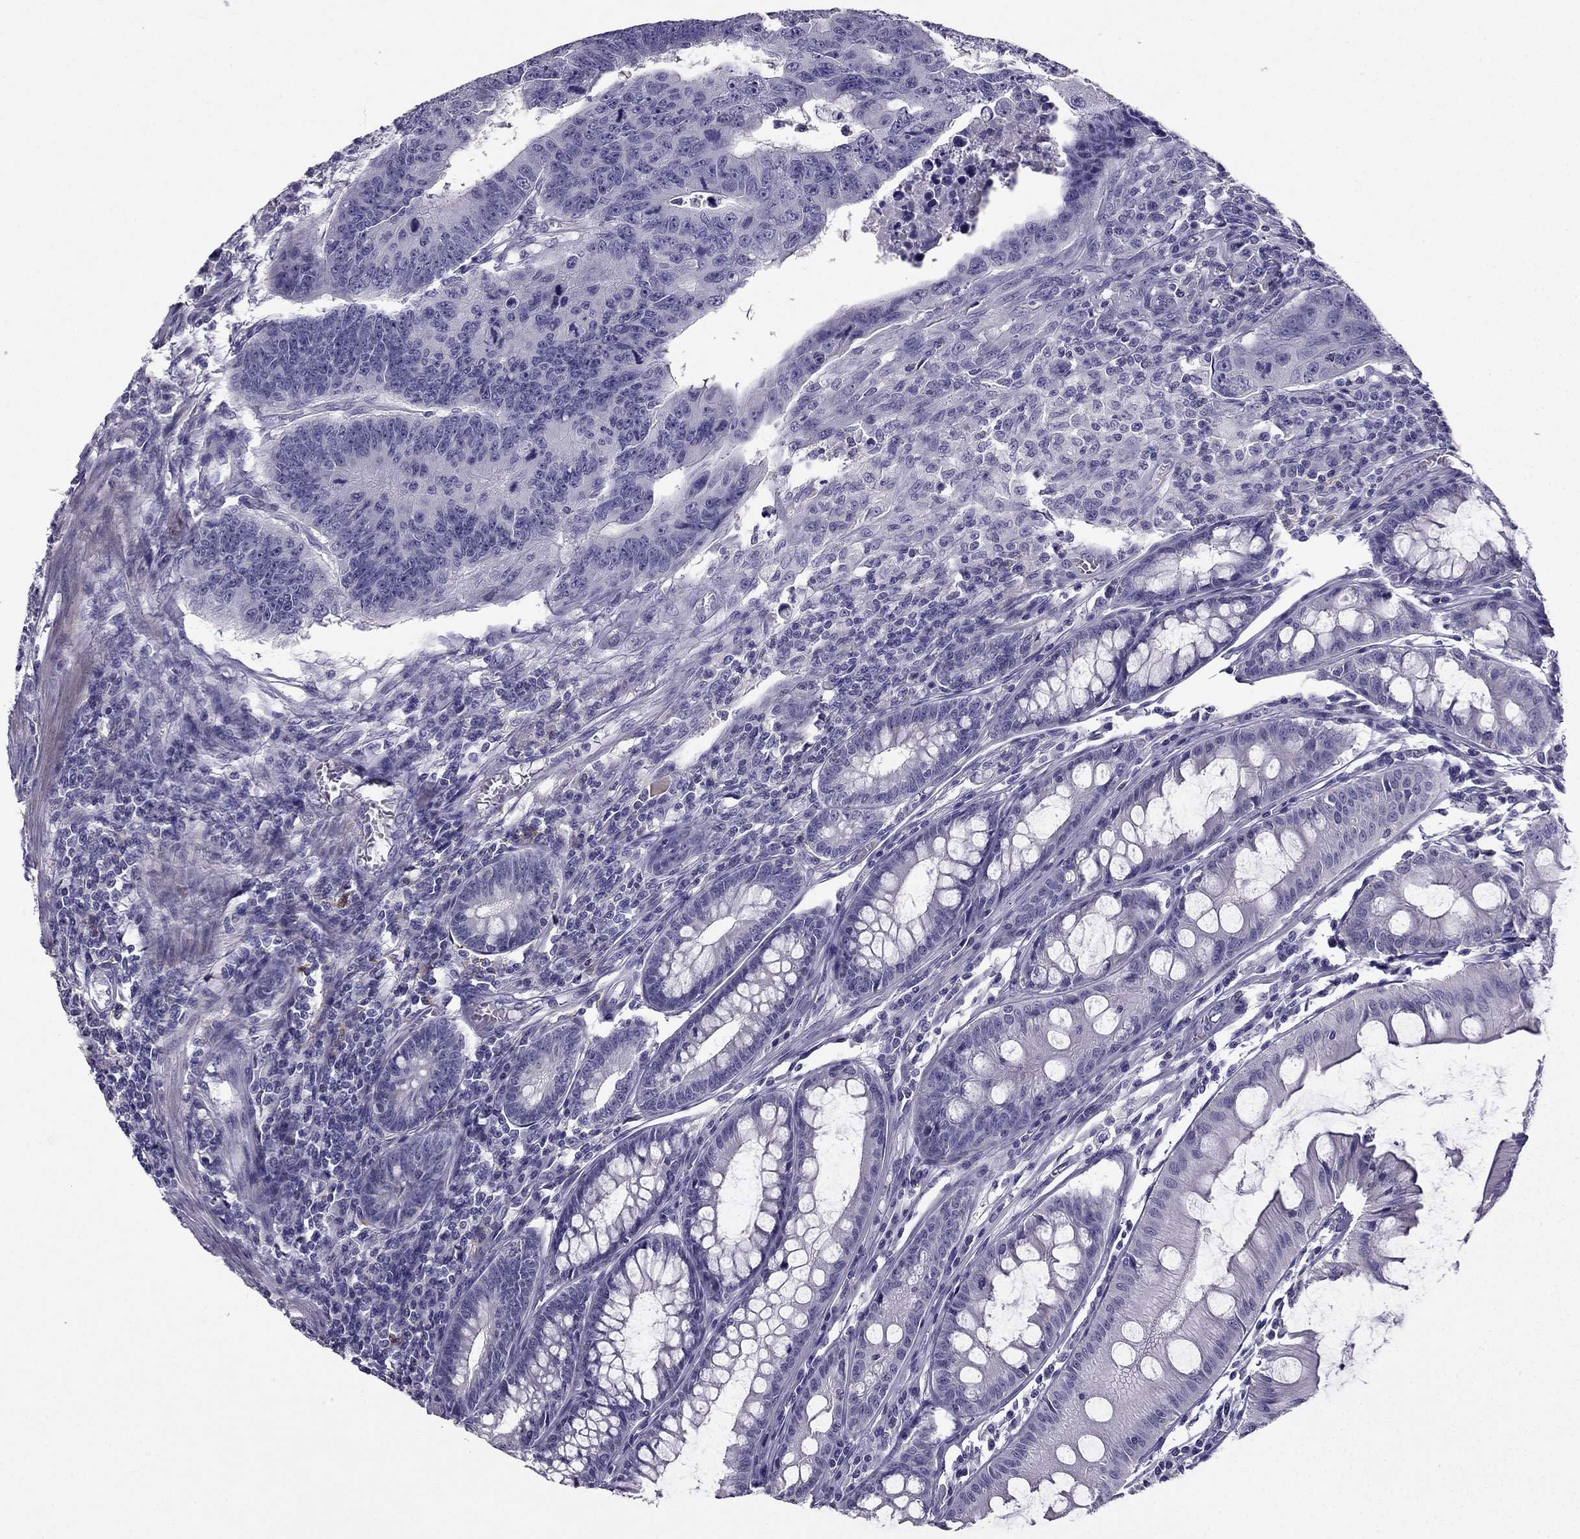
{"staining": {"intensity": "negative", "quantity": "none", "location": "none"}, "tissue": "colorectal cancer", "cell_type": "Tumor cells", "image_type": "cancer", "snomed": [{"axis": "morphology", "description": "Adenocarcinoma, NOS"}, {"axis": "topography", "description": "Rectum"}], "caption": "Colorectal cancer was stained to show a protein in brown. There is no significant expression in tumor cells.", "gene": "LMTK3", "patient": {"sex": "female", "age": 85}}